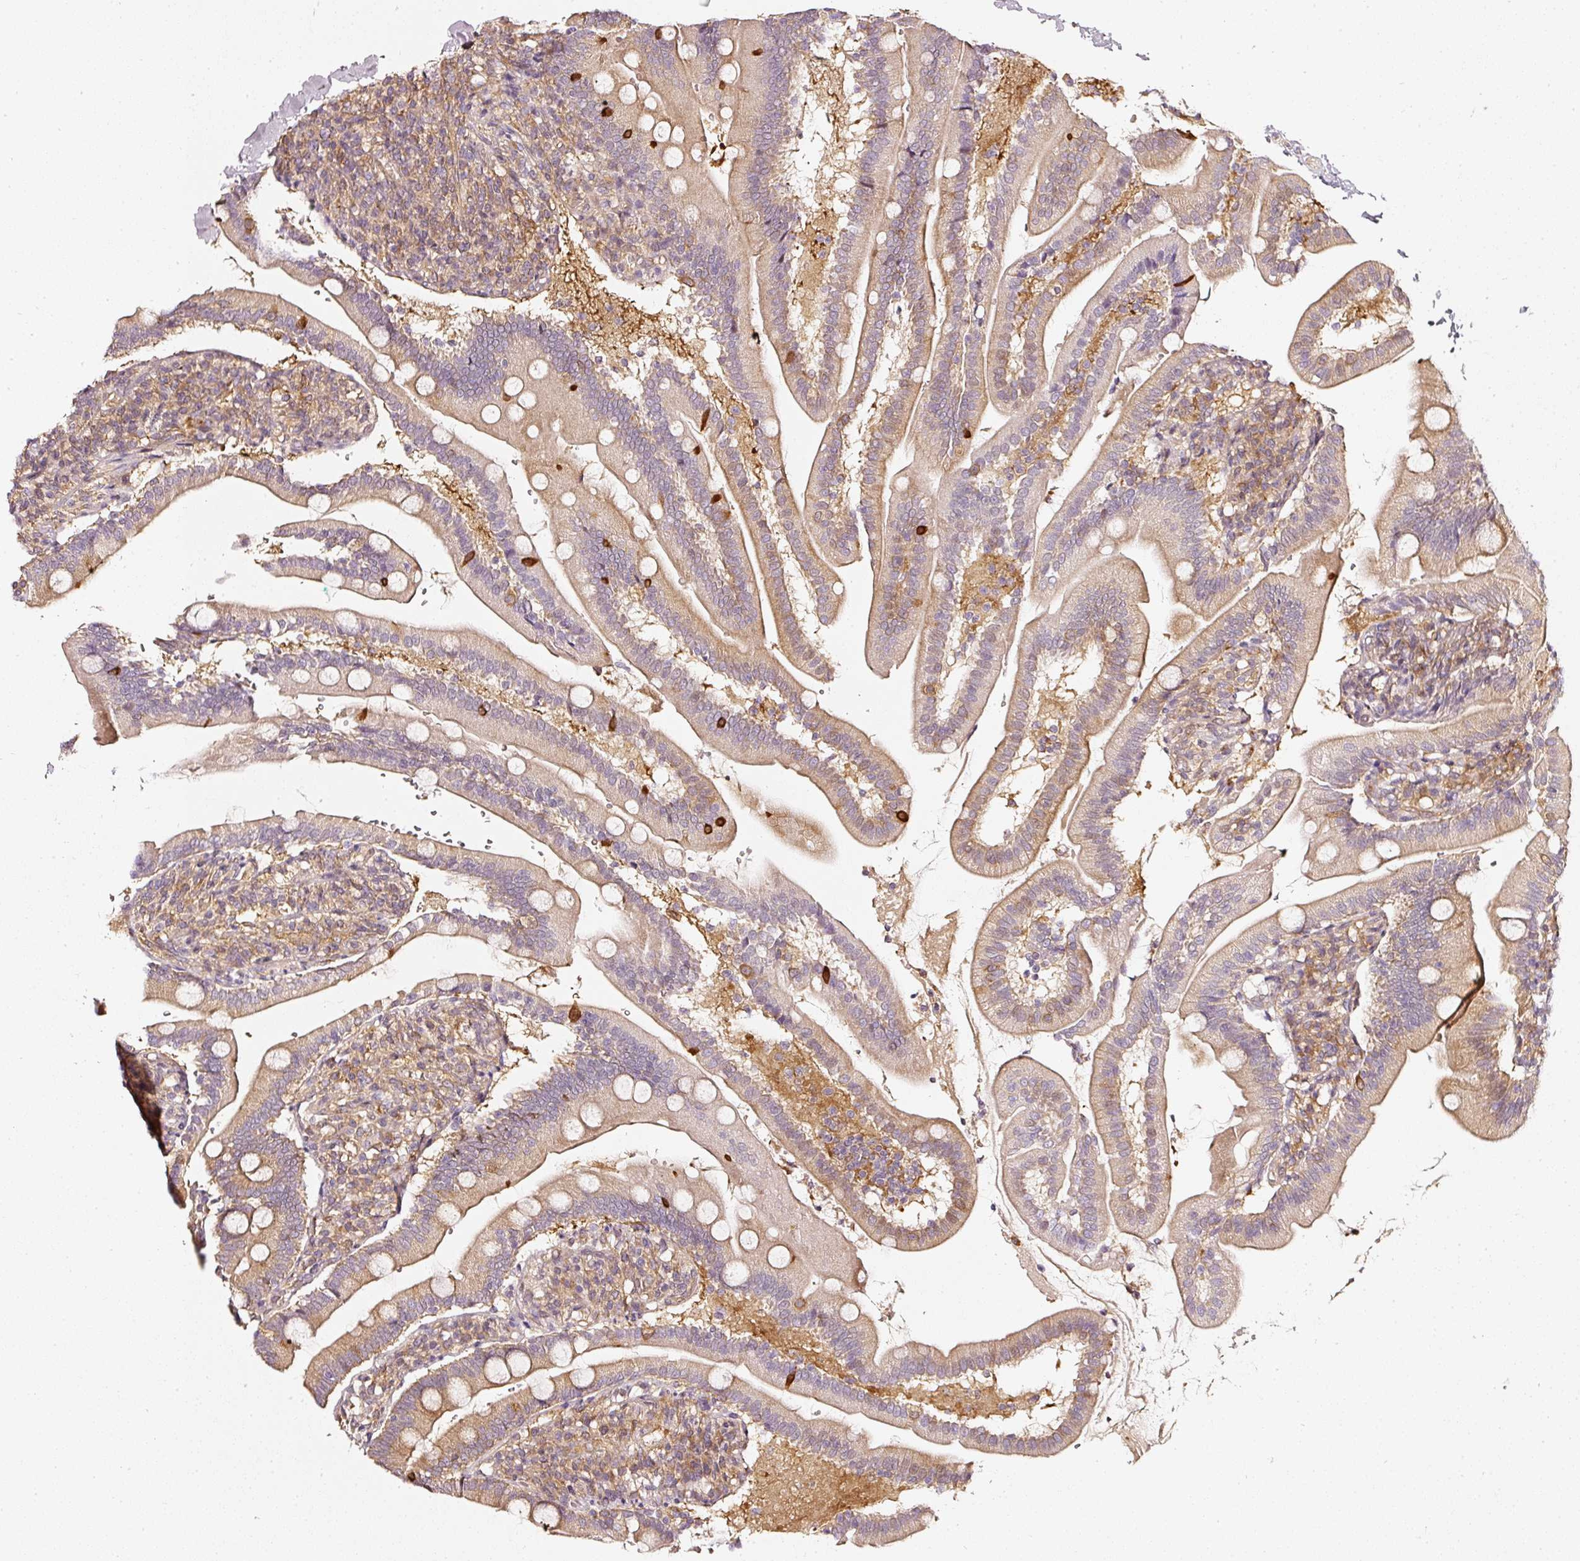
{"staining": {"intensity": "strong", "quantity": "25%-75%", "location": "cytoplasmic/membranous"}, "tissue": "duodenum", "cell_type": "Glandular cells", "image_type": "normal", "snomed": [{"axis": "morphology", "description": "Normal tissue, NOS"}, {"axis": "topography", "description": "Duodenum"}], "caption": "Unremarkable duodenum exhibits strong cytoplasmic/membranous expression in about 25%-75% of glandular cells, visualized by immunohistochemistry. Immunohistochemistry (ihc) stains the protein of interest in brown and the nuclei are stained blue.", "gene": "ASMTL", "patient": {"sex": "female", "age": 67}}